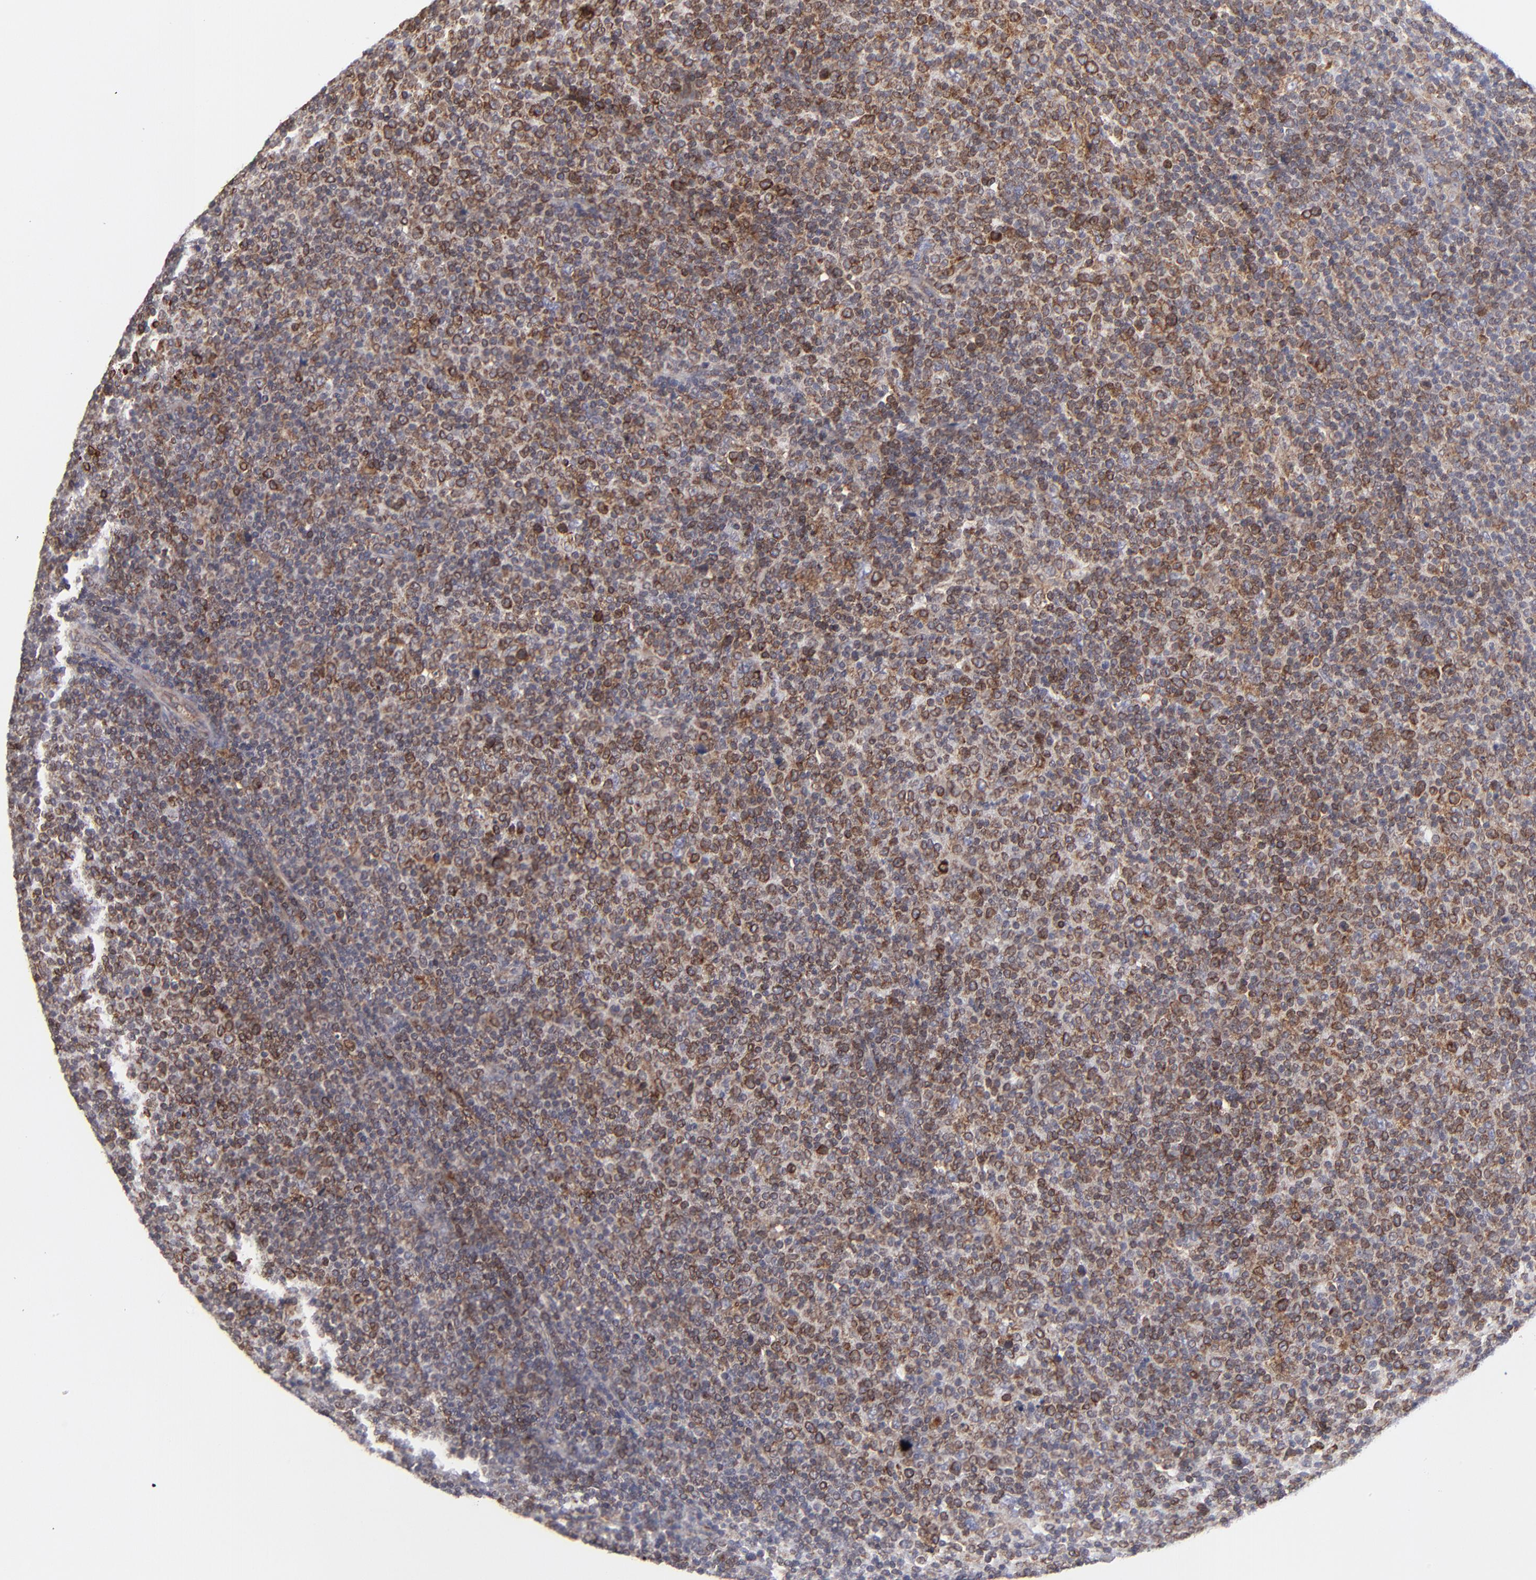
{"staining": {"intensity": "moderate", "quantity": "25%-75%", "location": "cytoplasmic/membranous"}, "tissue": "lymphoma", "cell_type": "Tumor cells", "image_type": "cancer", "snomed": [{"axis": "morphology", "description": "Malignant lymphoma, non-Hodgkin's type, Low grade"}, {"axis": "topography", "description": "Lymph node"}], "caption": "Immunohistochemistry (IHC) staining of low-grade malignant lymphoma, non-Hodgkin's type, which exhibits medium levels of moderate cytoplasmic/membranous positivity in approximately 25%-75% of tumor cells indicating moderate cytoplasmic/membranous protein positivity. The staining was performed using DAB (brown) for protein detection and nuclei were counterstained in hematoxylin (blue).", "gene": "TMX1", "patient": {"sex": "male", "age": 70}}